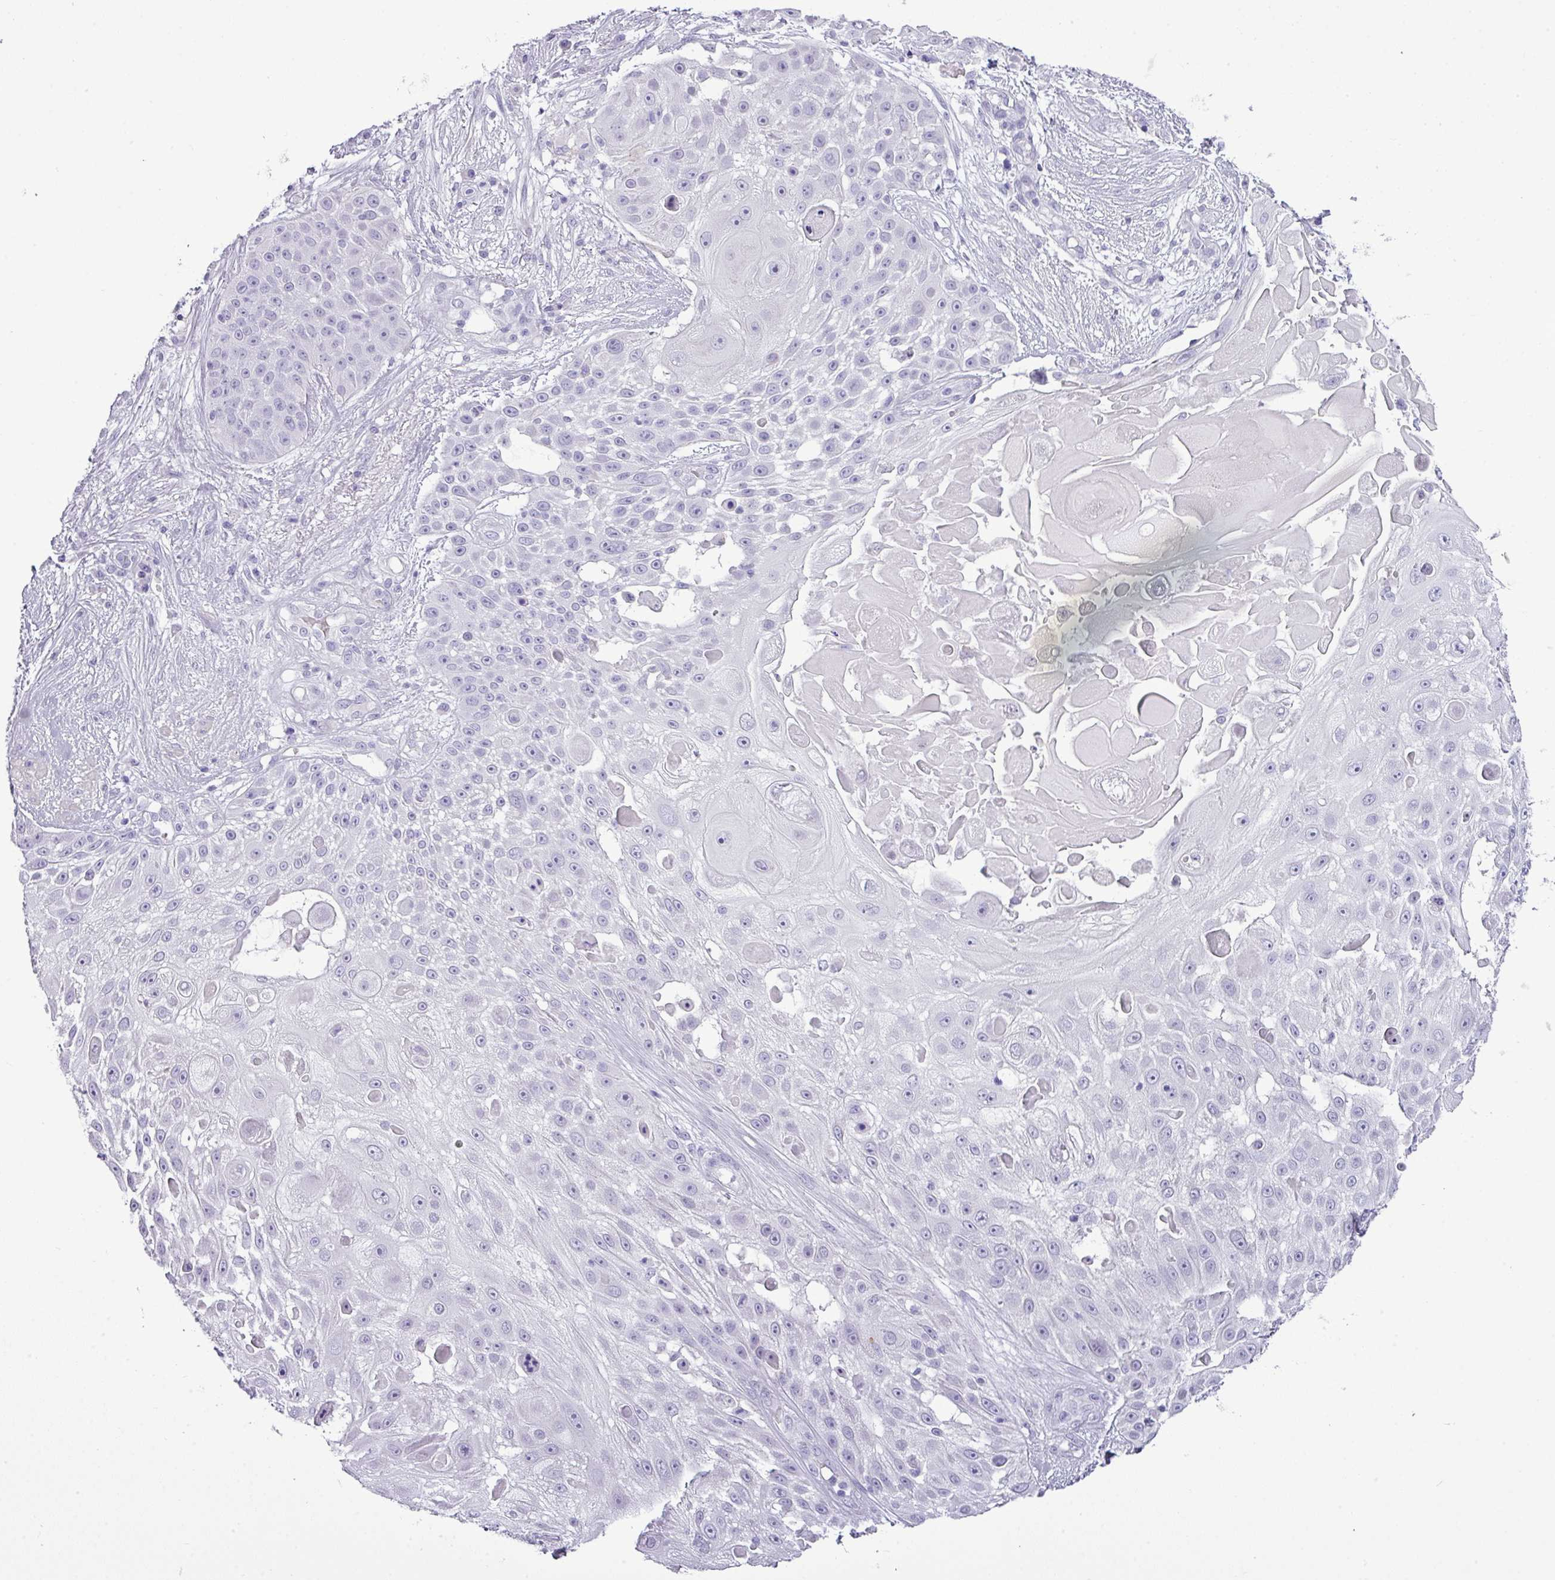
{"staining": {"intensity": "negative", "quantity": "none", "location": "none"}, "tissue": "skin cancer", "cell_type": "Tumor cells", "image_type": "cancer", "snomed": [{"axis": "morphology", "description": "Squamous cell carcinoma, NOS"}, {"axis": "topography", "description": "Skin"}], "caption": "A high-resolution micrograph shows immunohistochemistry staining of squamous cell carcinoma (skin), which displays no significant expression in tumor cells.", "gene": "RBMXL2", "patient": {"sex": "female", "age": 86}}